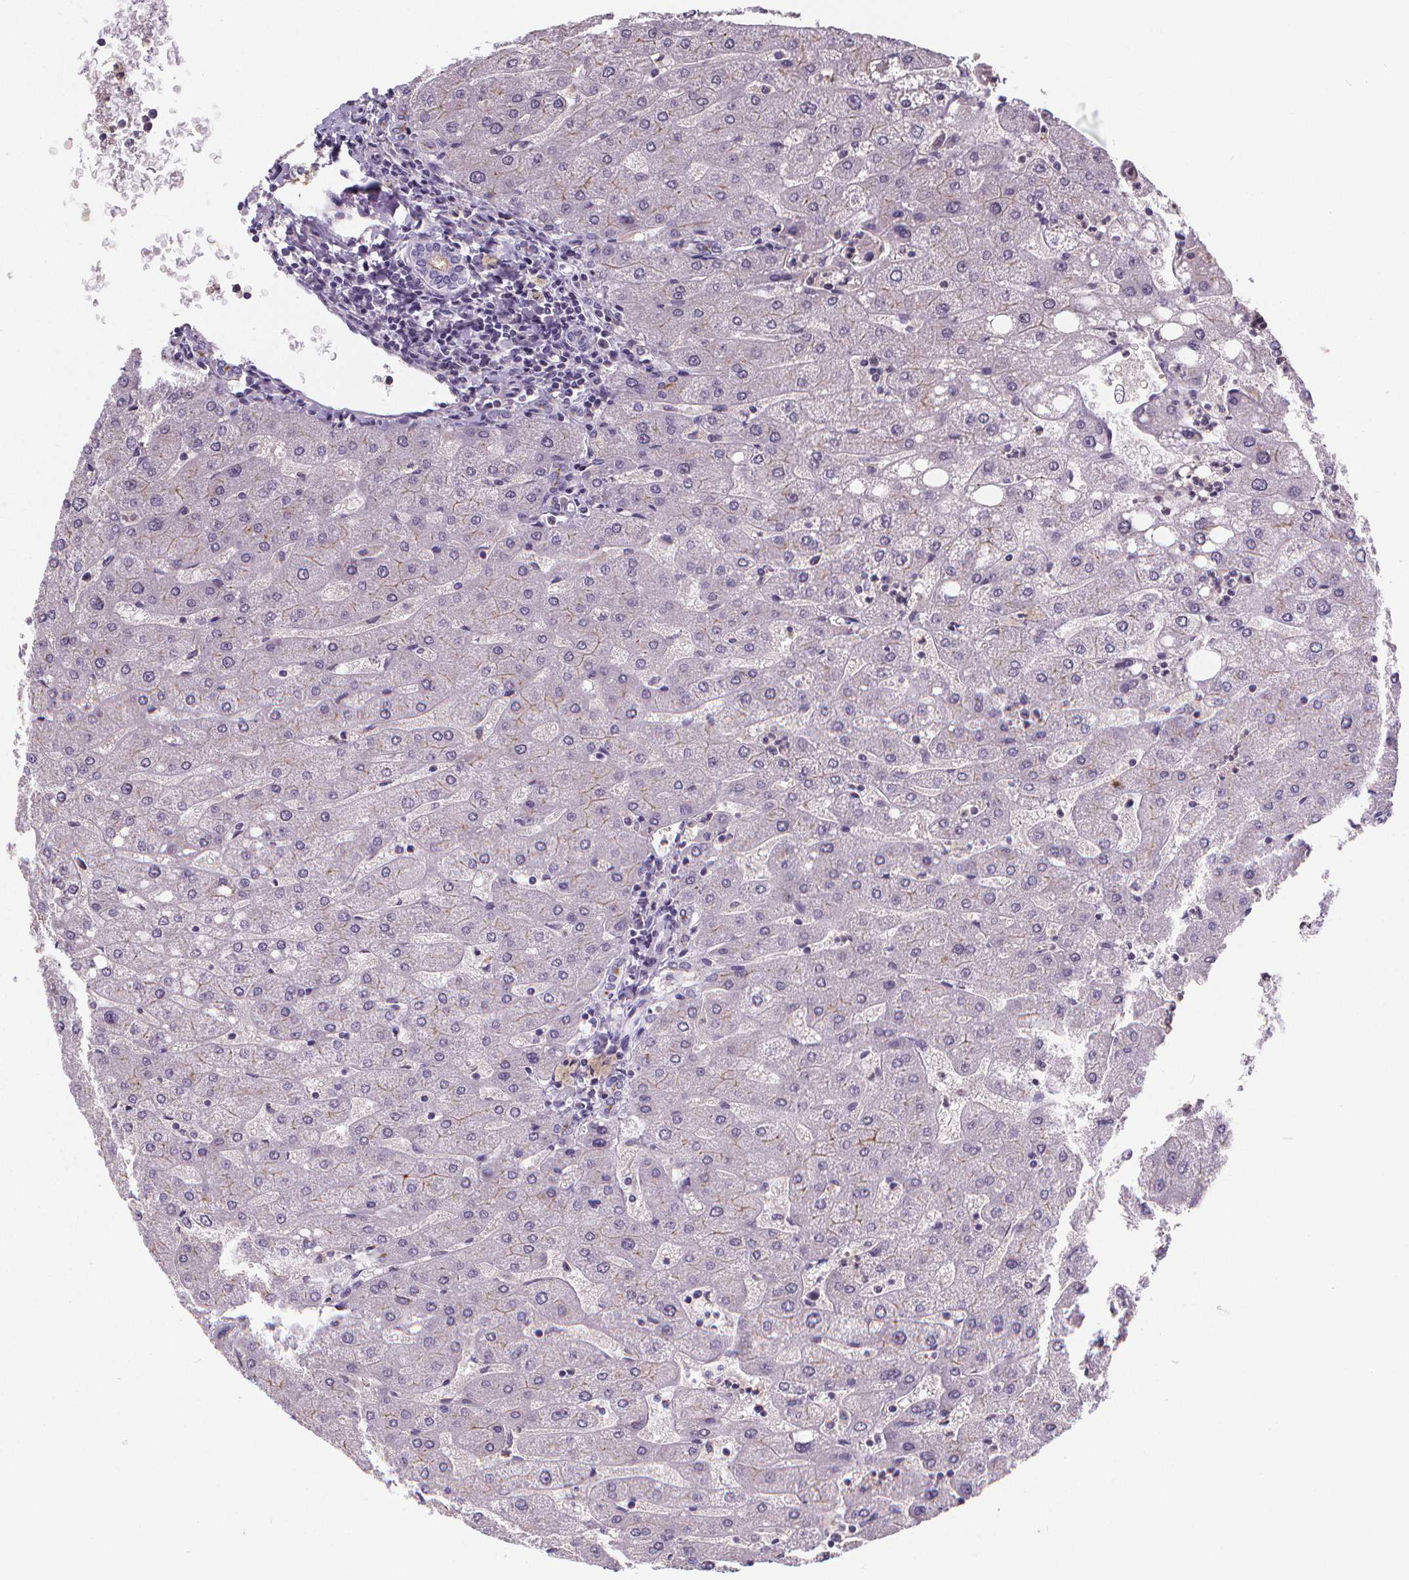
{"staining": {"intensity": "negative", "quantity": "none", "location": "none"}, "tissue": "liver", "cell_type": "Cholangiocytes", "image_type": "normal", "snomed": [{"axis": "morphology", "description": "Normal tissue, NOS"}, {"axis": "topography", "description": "Liver"}], "caption": "This is an IHC photomicrograph of benign liver. There is no positivity in cholangiocytes.", "gene": "ATP6V1D", "patient": {"sex": "male", "age": 67}}